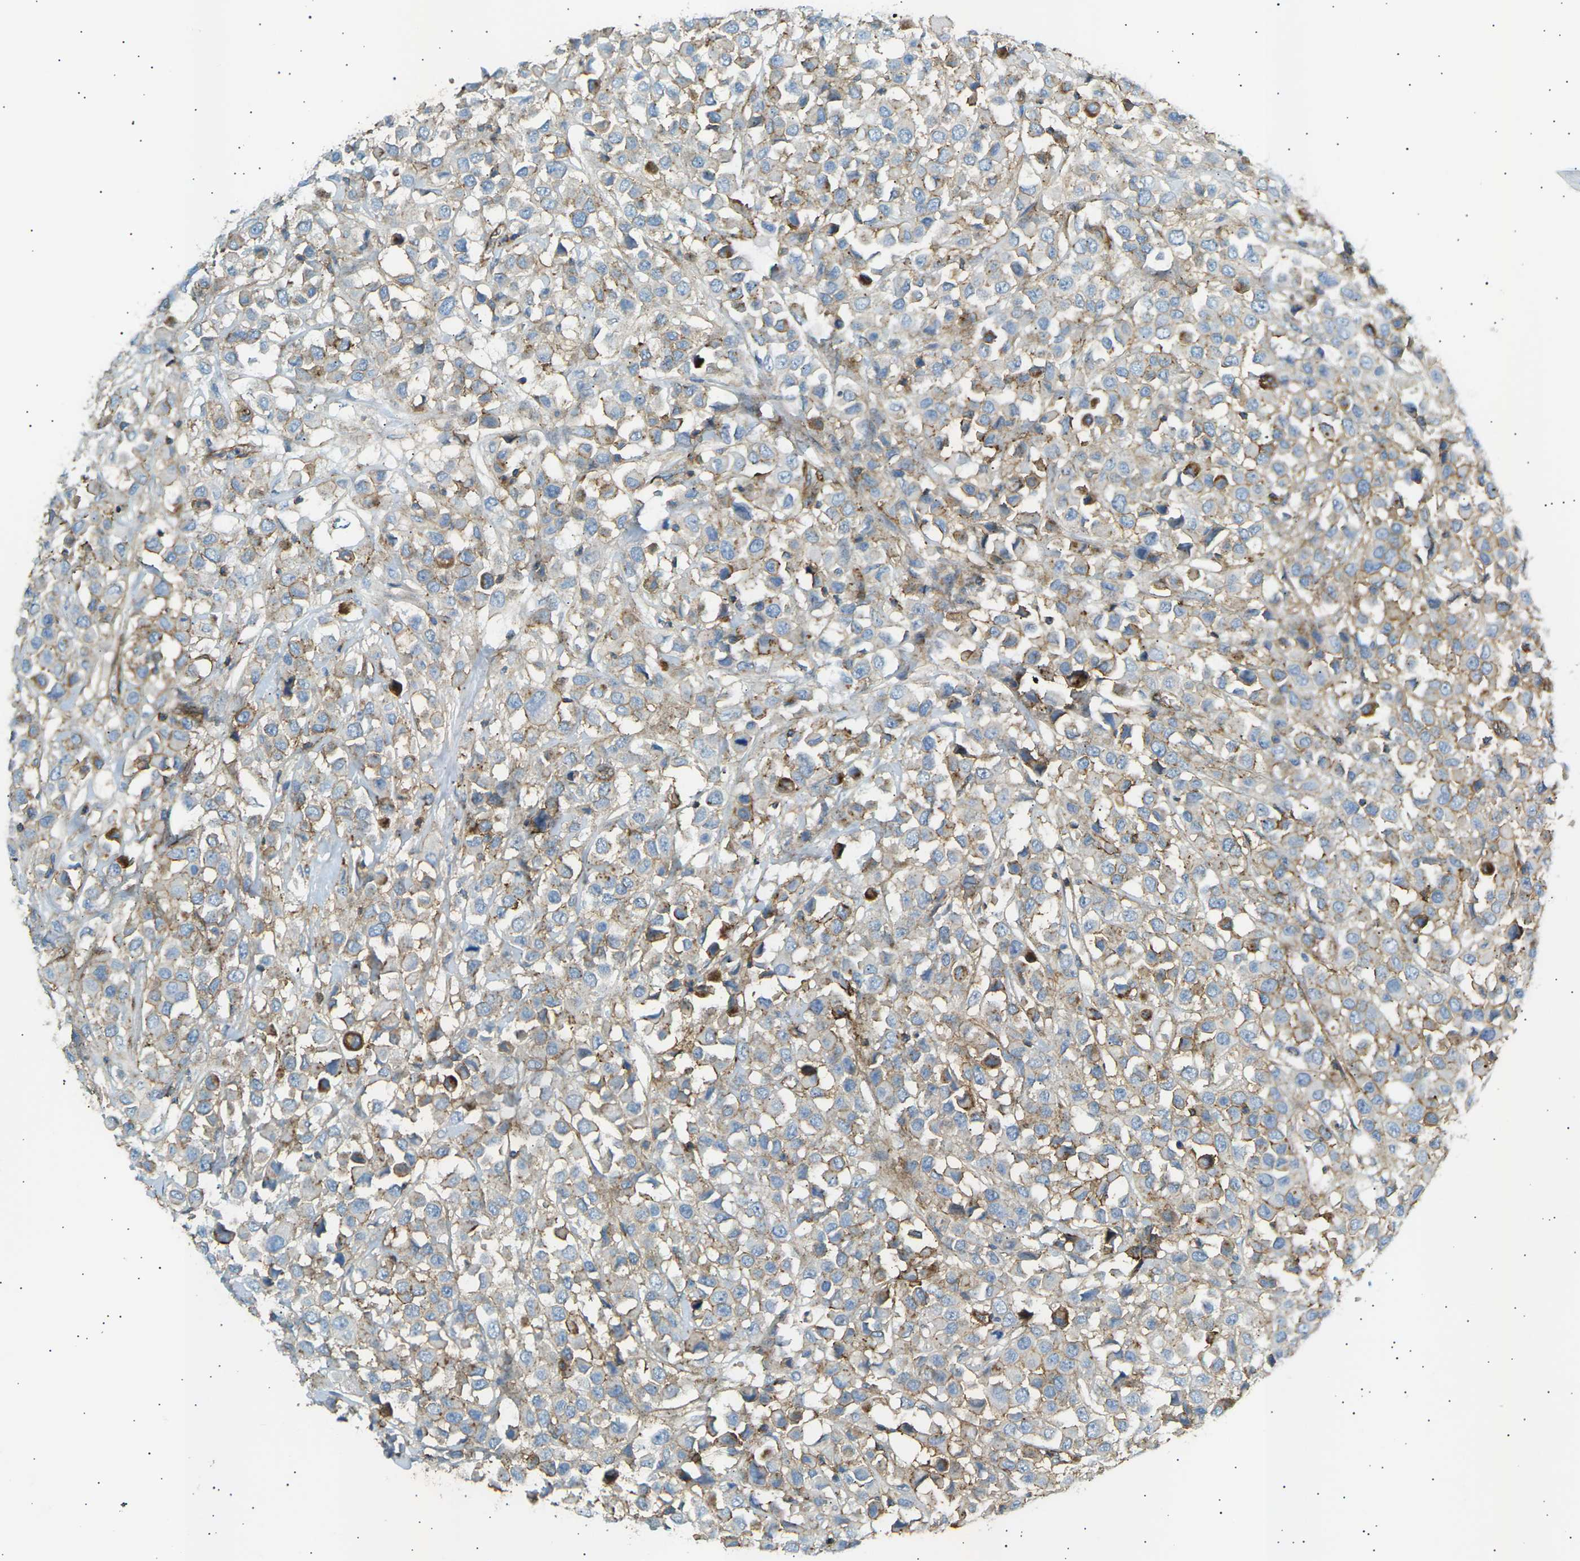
{"staining": {"intensity": "moderate", "quantity": "<25%", "location": "cytoplasmic/membranous"}, "tissue": "breast cancer", "cell_type": "Tumor cells", "image_type": "cancer", "snomed": [{"axis": "morphology", "description": "Duct carcinoma"}, {"axis": "topography", "description": "Breast"}], "caption": "Tumor cells display low levels of moderate cytoplasmic/membranous positivity in about <25% of cells in human breast intraductal carcinoma.", "gene": "ATP2B4", "patient": {"sex": "female", "age": 61}}